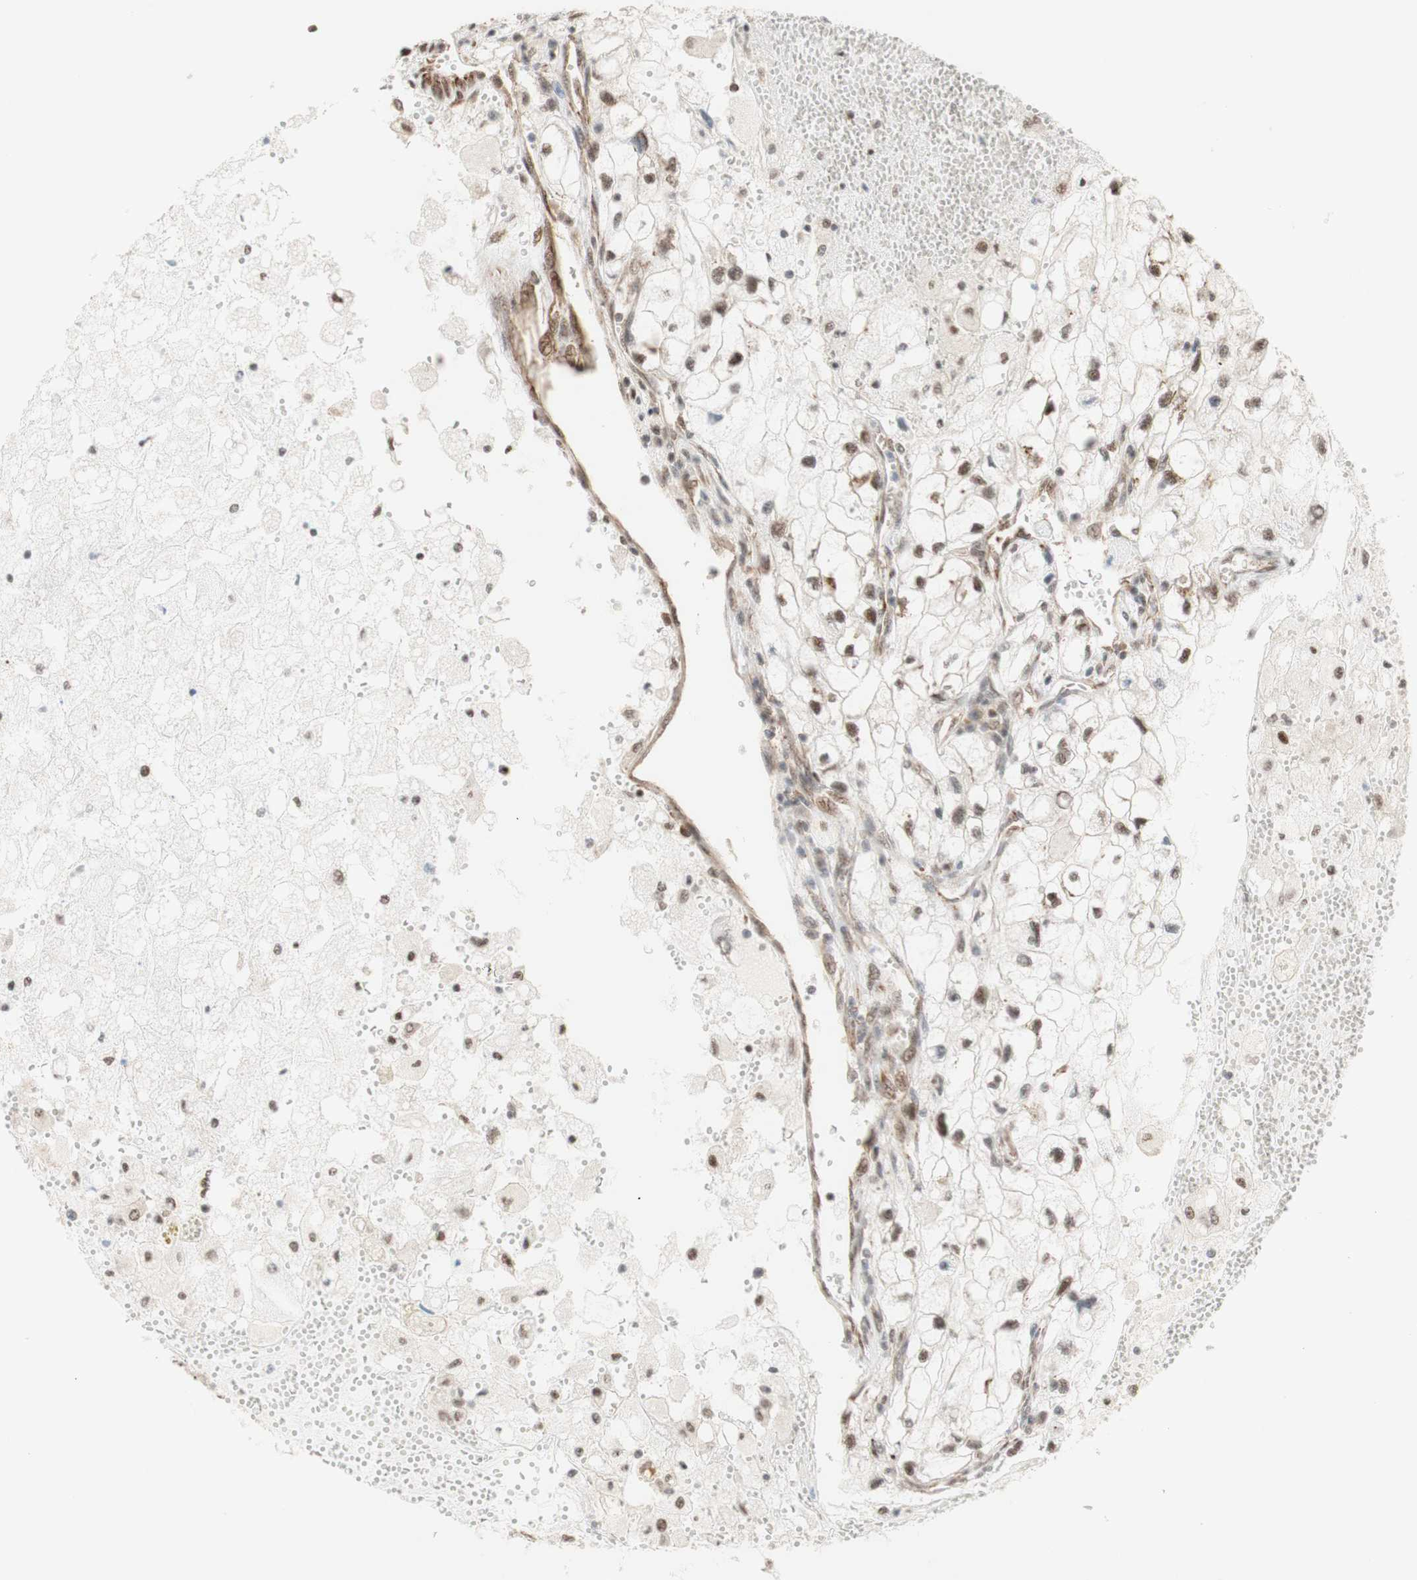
{"staining": {"intensity": "moderate", "quantity": ">75%", "location": "nuclear"}, "tissue": "renal cancer", "cell_type": "Tumor cells", "image_type": "cancer", "snomed": [{"axis": "morphology", "description": "Adenocarcinoma, NOS"}, {"axis": "topography", "description": "Kidney"}], "caption": "Renal cancer (adenocarcinoma) stained with IHC shows moderate nuclear expression in about >75% of tumor cells.", "gene": "SAP18", "patient": {"sex": "female", "age": 70}}